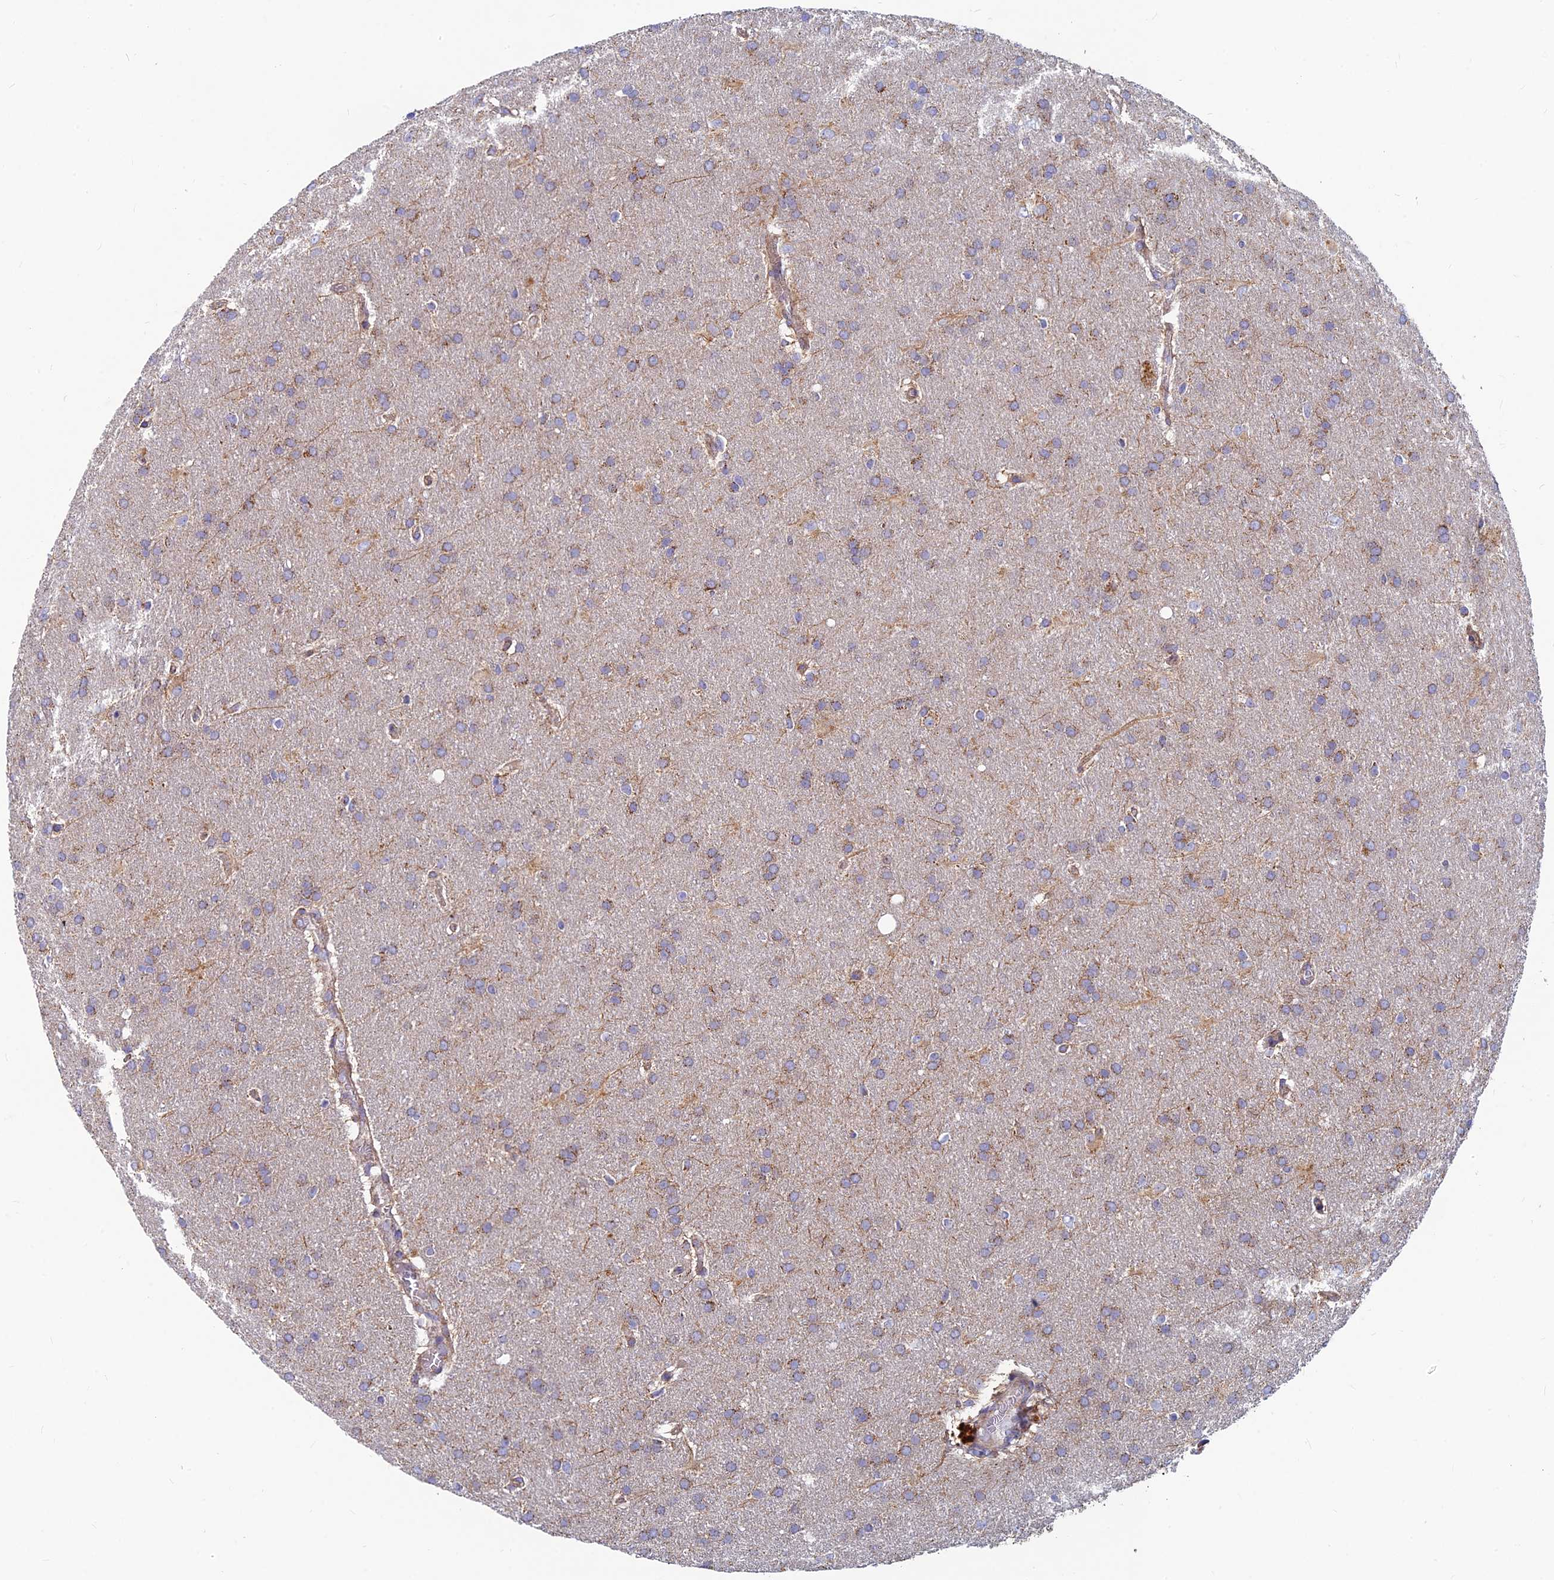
{"staining": {"intensity": "weak", "quantity": "25%-75%", "location": "cytoplasmic/membranous"}, "tissue": "glioma", "cell_type": "Tumor cells", "image_type": "cancer", "snomed": [{"axis": "morphology", "description": "Glioma, malignant, Low grade"}, {"axis": "topography", "description": "Brain"}], "caption": "This is an image of IHC staining of malignant glioma (low-grade), which shows weak expression in the cytoplasmic/membranous of tumor cells.", "gene": "MRPS9", "patient": {"sex": "female", "age": 32}}